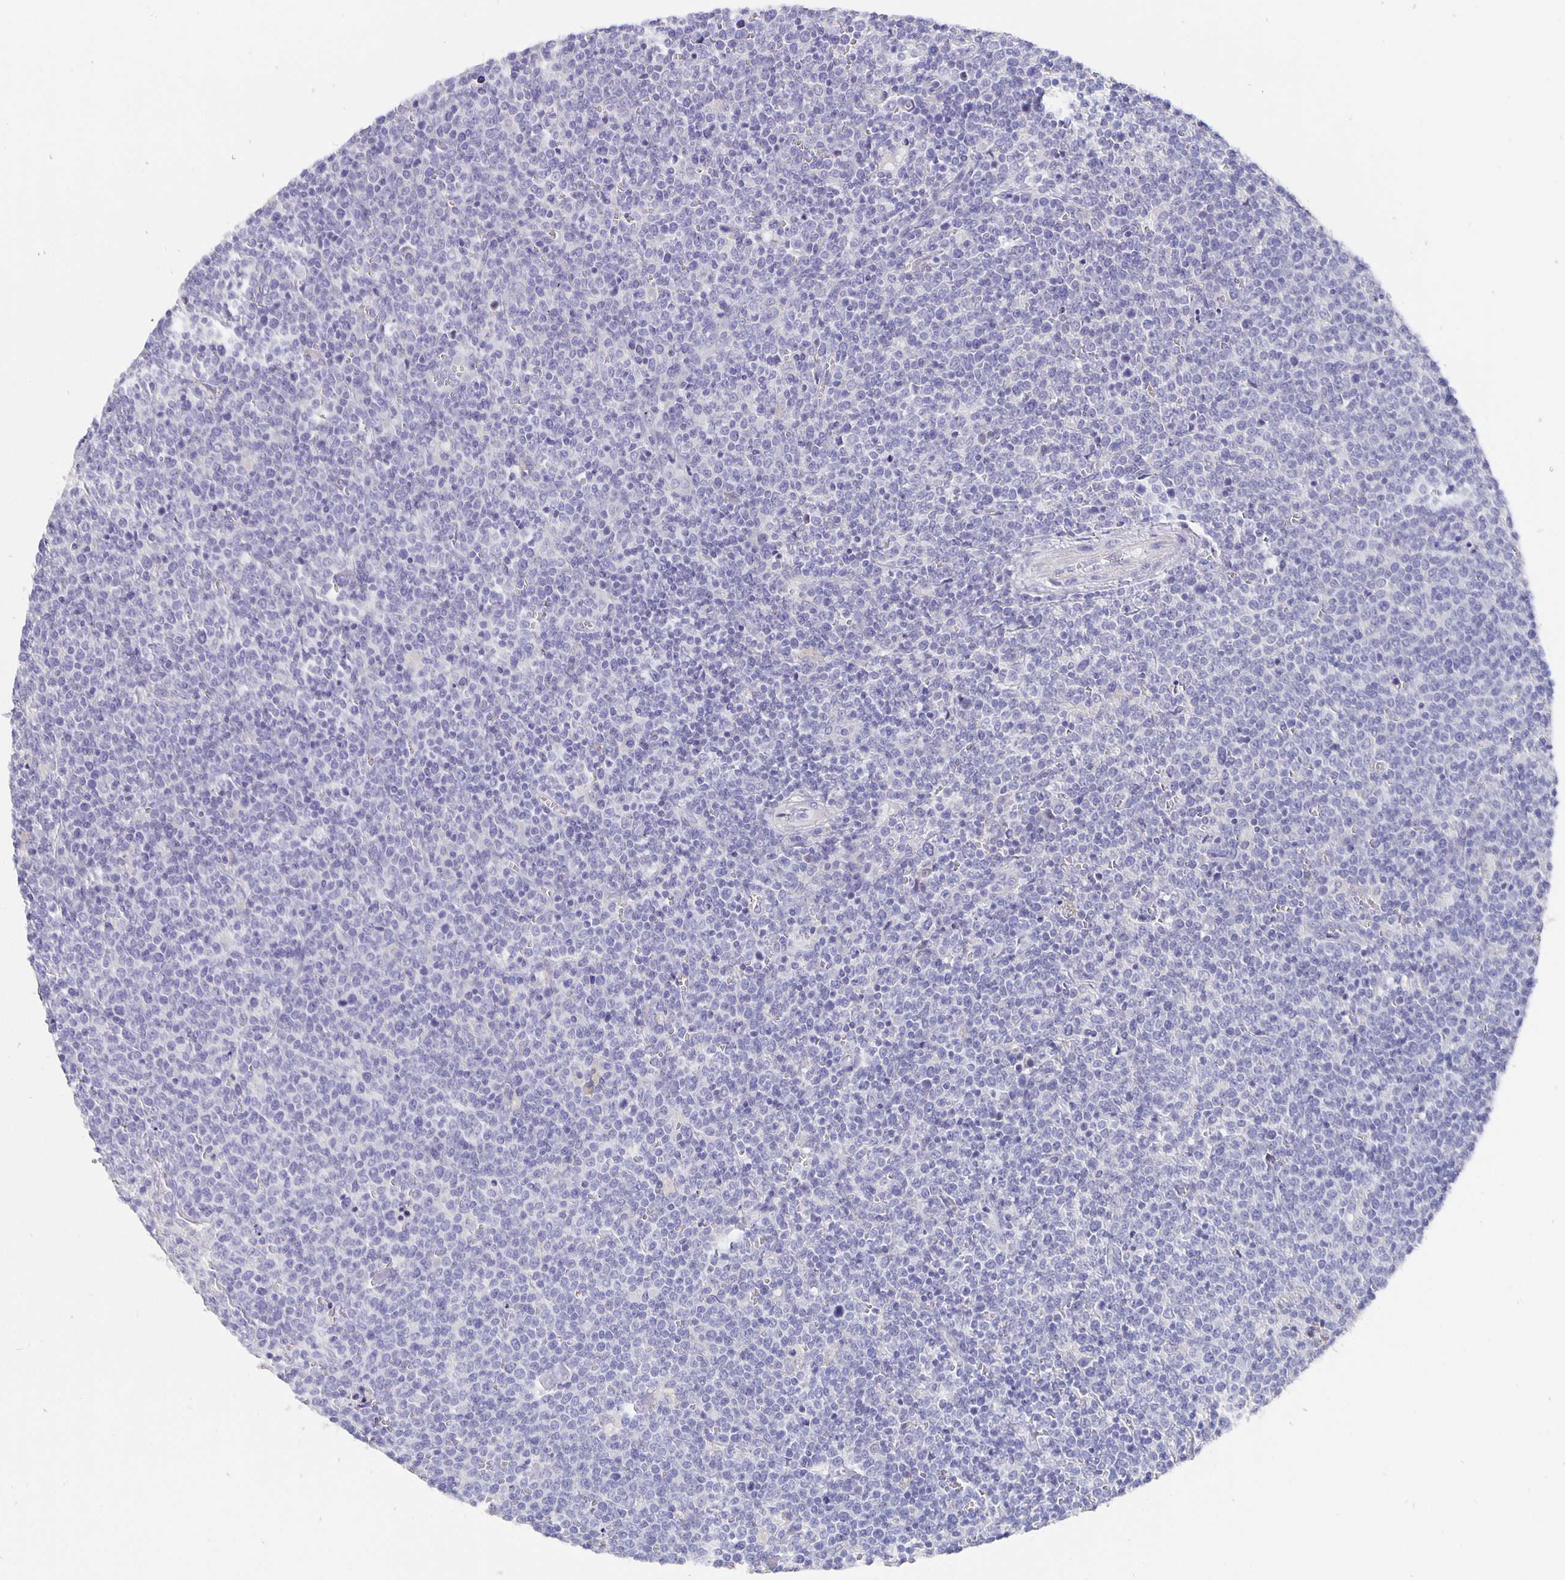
{"staining": {"intensity": "negative", "quantity": "none", "location": "none"}, "tissue": "lymphoma", "cell_type": "Tumor cells", "image_type": "cancer", "snomed": [{"axis": "morphology", "description": "Malignant lymphoma, non-Hodgkin's type, High grade"}, {"axis": "topography", "description": "Lymph node"}], "caption": "DAB (3,3'-diaminobenzidine) immunohistochemical staining of malignant lymphoma, non-Hodgkin's type (high-grade) exhibits no significant expression in tumor cells. The staining was performed using DAB to visualize the protein expression in brown, while the nuclei were stained in blue with hematoxylin (Magnification: 20x).", "gene": "CFAP74", "patient": {"sex": "male", "age": 61}}